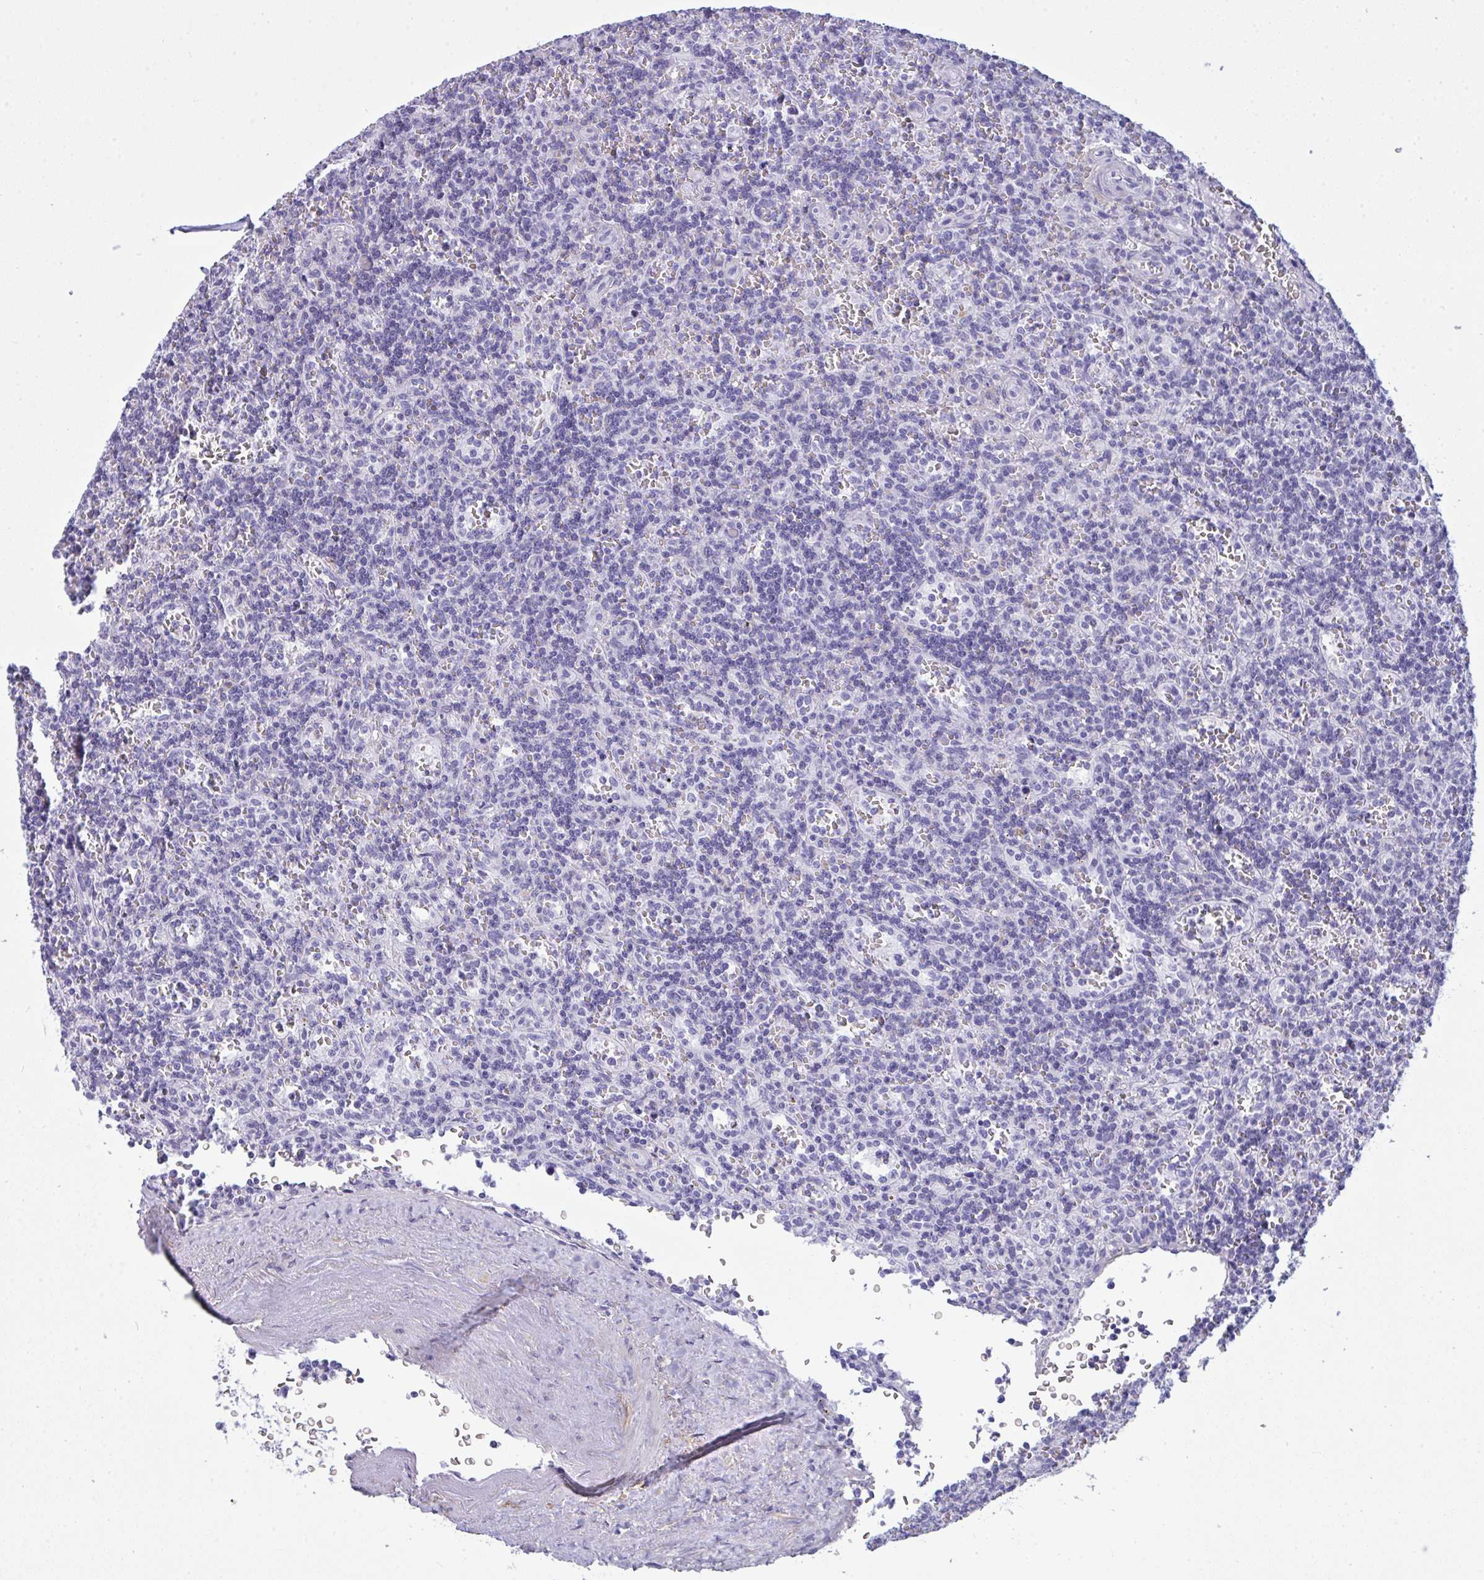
{"staining": {"intensity": "negative", "quantity": "none", "location": "none"}, "tissue": "lymphoma", "cell_type": "Tumor cells", "image_type": "cancer", "snomed": [{"axis": "morphology", "description": "Malignant lymphoma, non-Hodgkin's type, Low grade"}, {"axis": "topography", "description": "Spleen"}], "caption": "Immunohistochemistry histopathology image of neoplastic tissue: human lymphoma stained with DAB (3,3'-diaminobenzidine) demonstrates no significant protein expression in tumor cells.", "gene": "MYH10", "patient": {"sex": "male", "age": 73}}